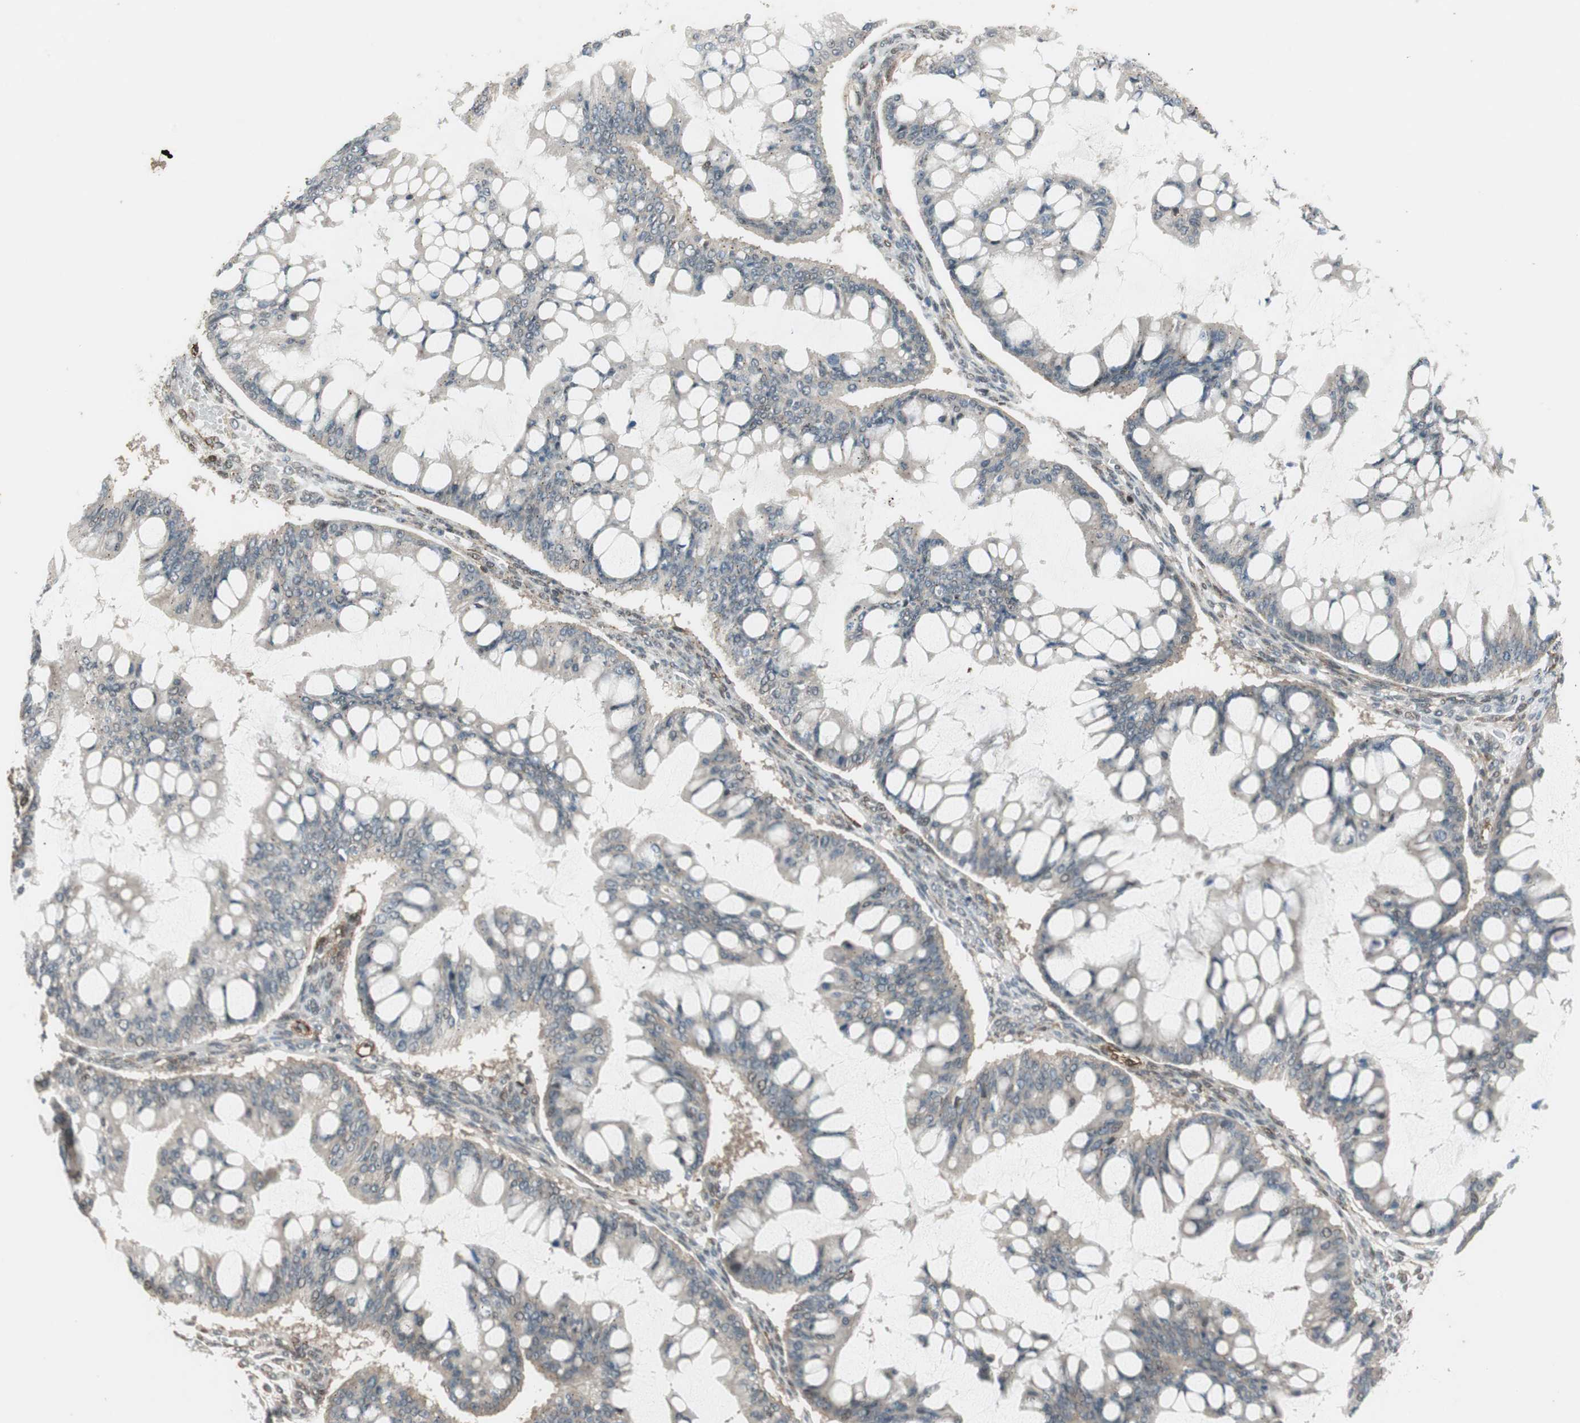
{"staining": {"intensity": "weak", "quantity": ">75%", "location": "cytoplasmic/membranous"}, "tissue": "ovarian cancer", "cell_type": "Tumor cells", "image_type": "cancer", "snomed": [{"axis": "morphology", "description": "Cystadenocarcinoma, mucinous, NOS"}, {"axis": "topography", "description": "Ovary"}], "caption": "This image shows ovarian cancer (mucinous cystadenocarcinoma) stained with immunohistochemistry (IHC) to label a protein in brown. The cytoplasmic/membranous of tumor cells show weak positivity for the protein. Nuclei are counter-stained blue.", "gene": "CDK19", "patient": {"sex": "female", "age": 73}}